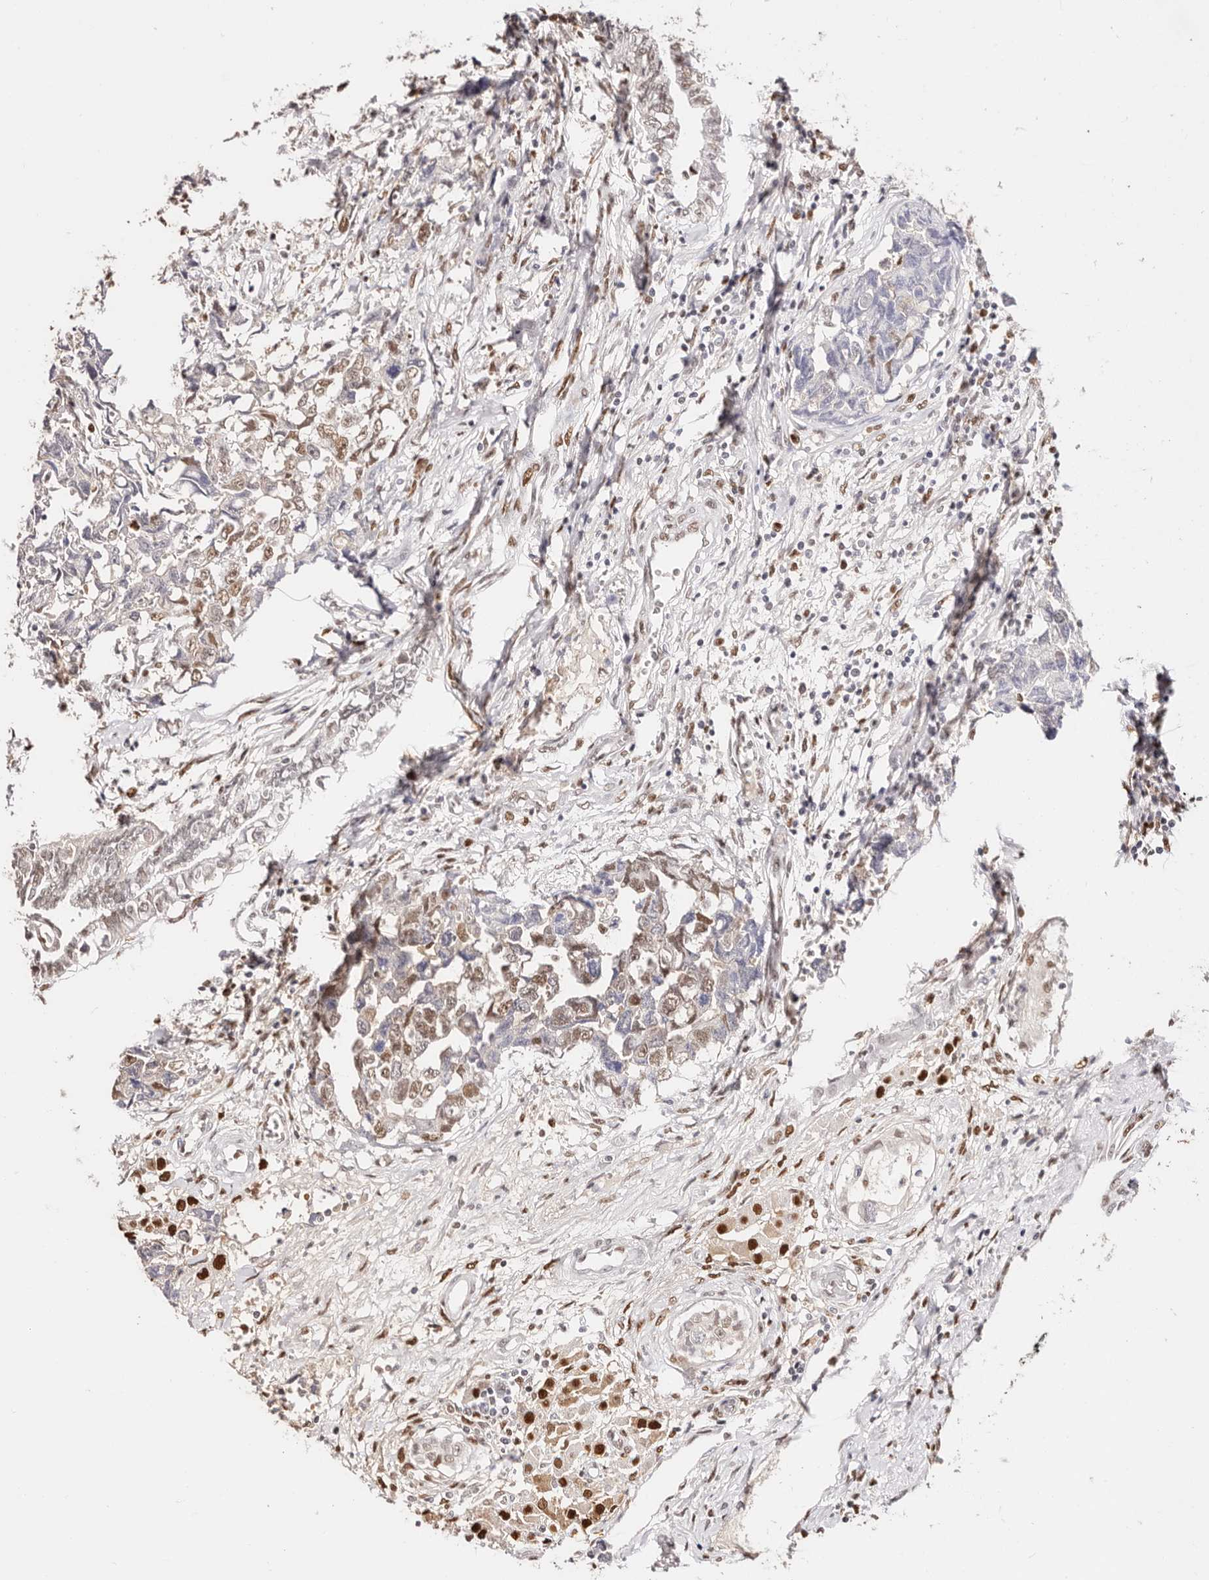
{"staining": {"intensity": "moderate", "quantity": ">75%", "location": "nuclear"}, "tissue": "testis cancer", "cell_type": "Tumor cells", "image_type": "cancer", "snomed": [{"axis": "morphology", "description": "Carcinoma, Embryonal, NOS"}, {"axis": "topography", "description": "Testis"}], "caption": "Human embryonal carcinoma (testis) stained with a protein marker demonstrates moderate staining in tumor cells.", "gene": "TKT", "patient": {"sex": "male", "age": 31}}